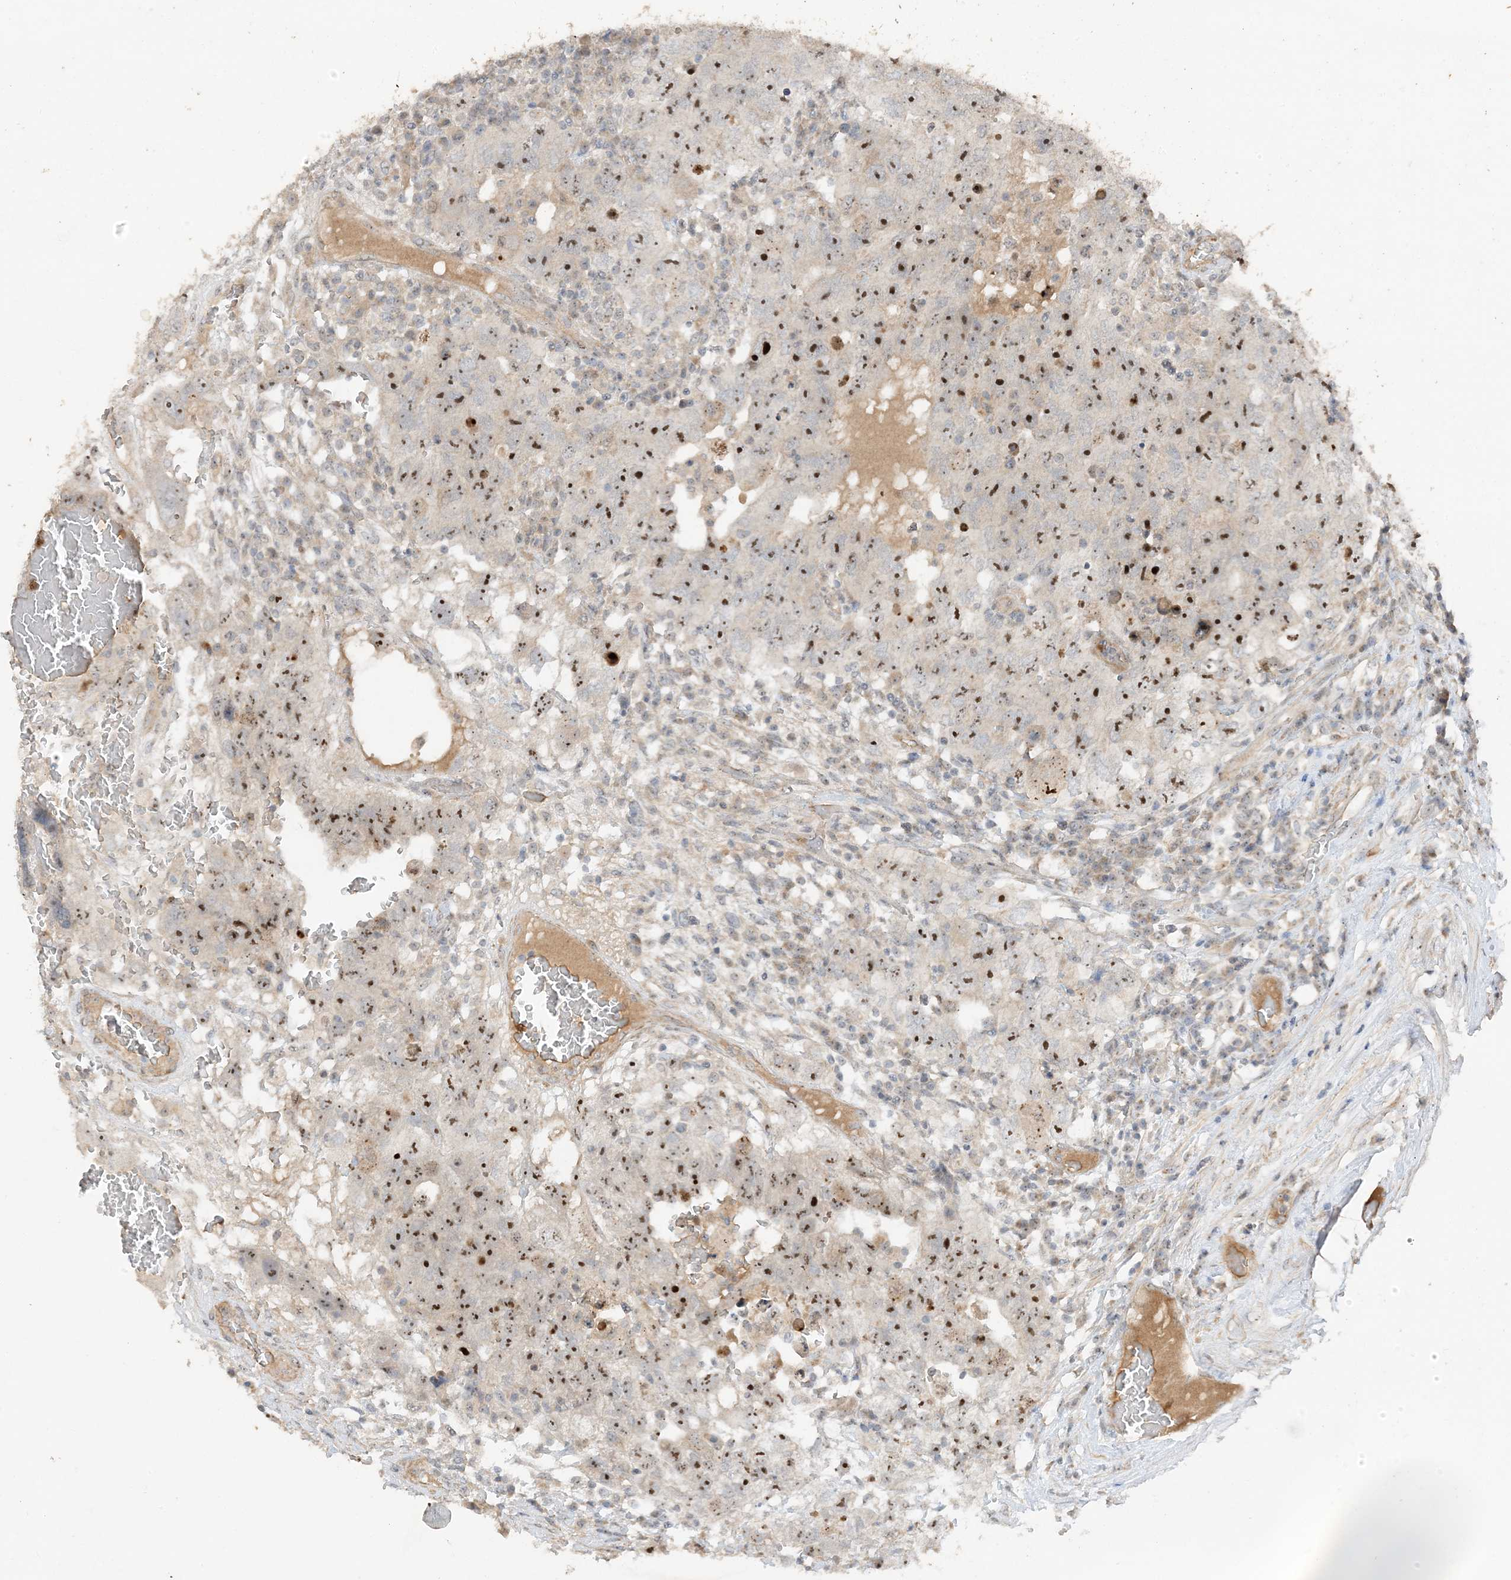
{"staining": {"intensity": "moderate", "quantity": ">75%", "location": "nuclear"}, "tissue": "testis cancer", "cell_type": "Tumor cells", "image_type": "cancer", "snomed": [{"axis": "morphology", "description": "Carcinoma, Embryonal, NOS"}, {"axis": "topography", "description": "Testis"}], "caption": "Protein staining reveals moderate nuclear positivity in approximately >75% of tumor cells in testis cancer.", "gene": "DDX18", "patient": {"sex": "male", "age": 26}}